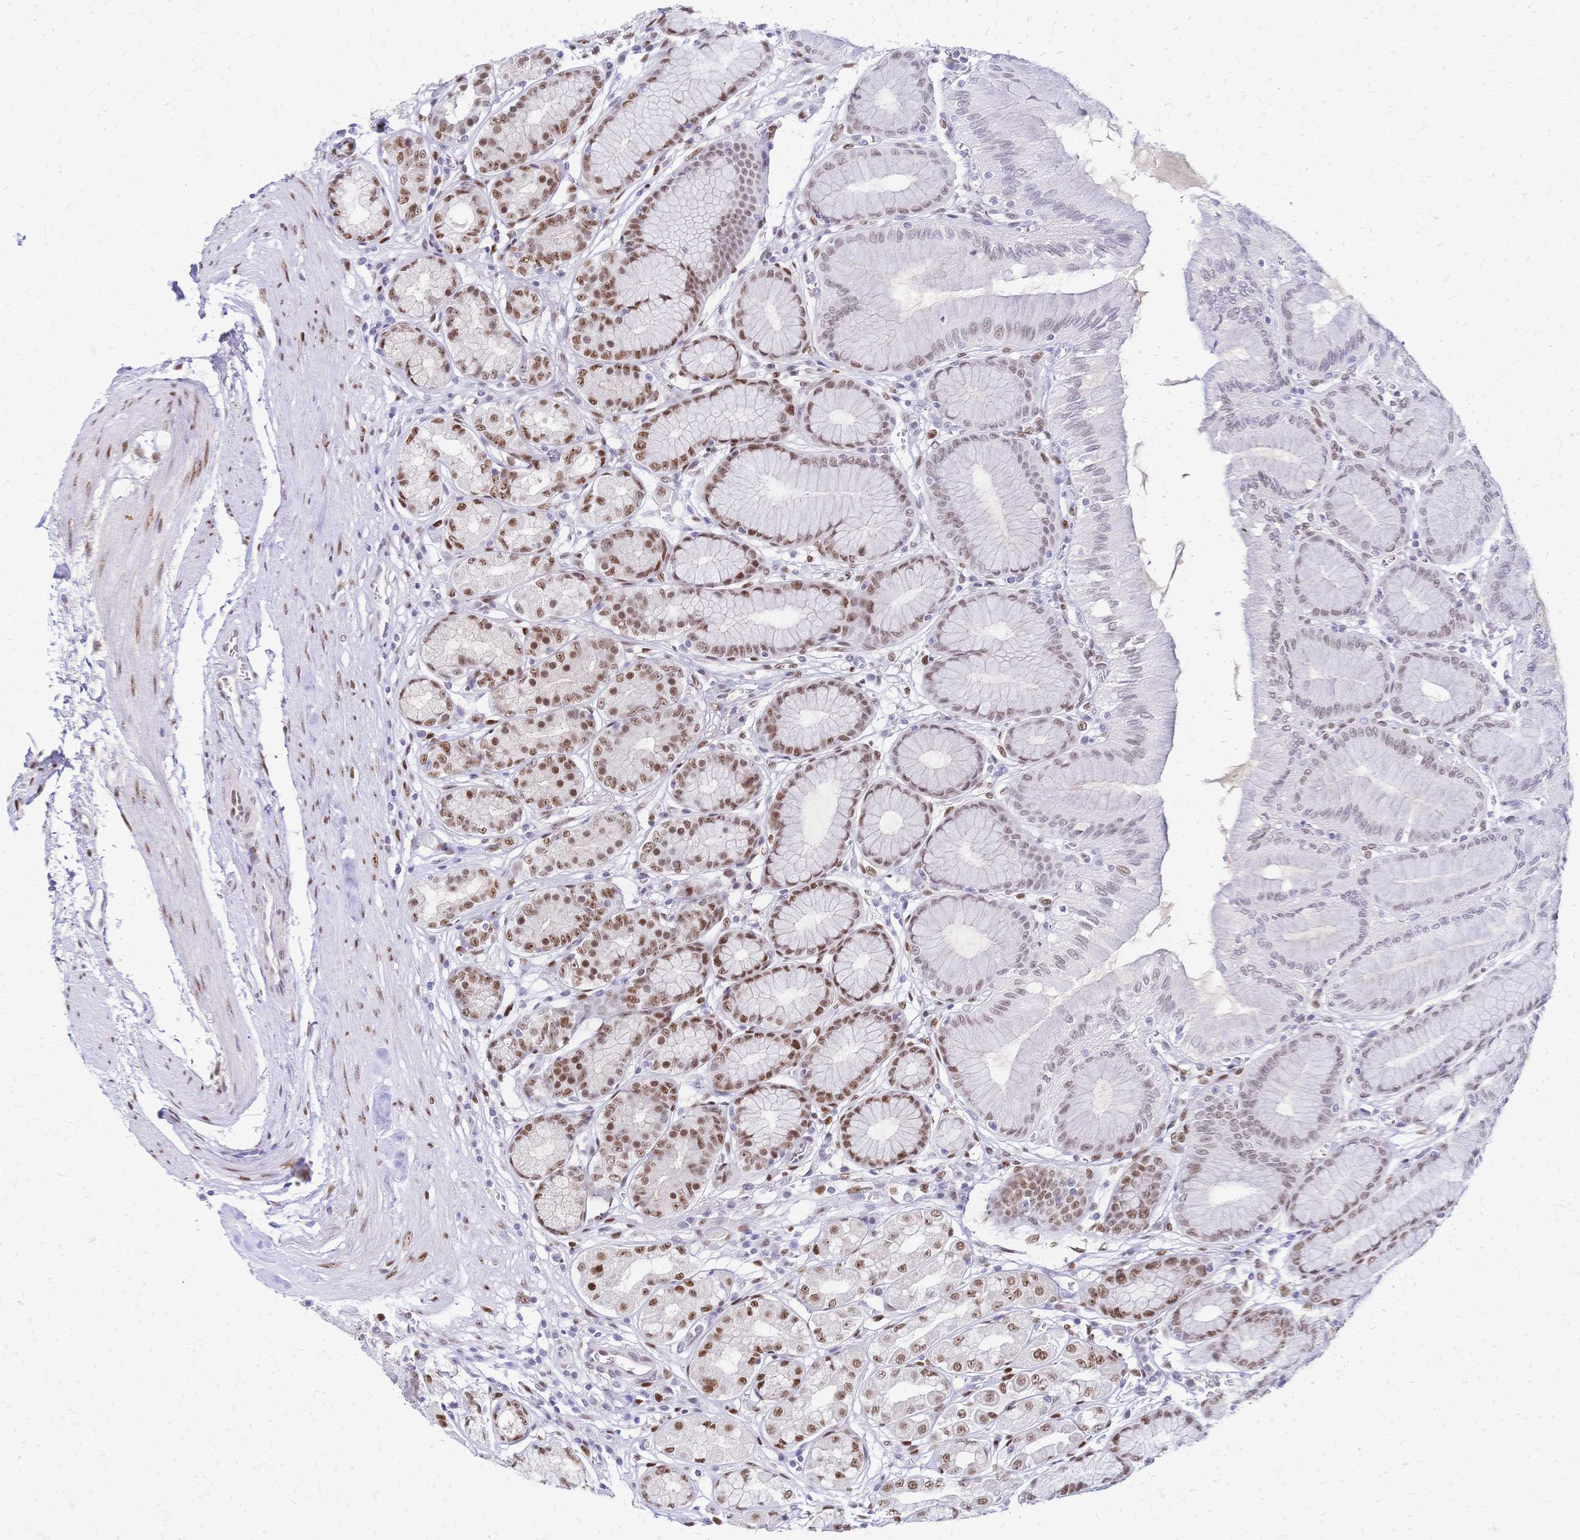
{"staining": {"intensity": "moderate", "quantity": ">75%", "location": "nuclear"}, "tissue": "stomach", "cell_type": "Glandular cells", "image_type": "normal", "snomed": [{"axis": "morphology", "description": "Normal tissue, NOS"}, {"axis": "topography", "description": "Stomach"}, {"axis": "topography", "description": "Stomach, lower"}], "caption": "Stomach stained with immunohistochemistry (IHC) reveals moderate nuclear staining in about >75% of glandular cells.", "gene": "NFIC", "patient": {"sex": "male", "age": 76}}